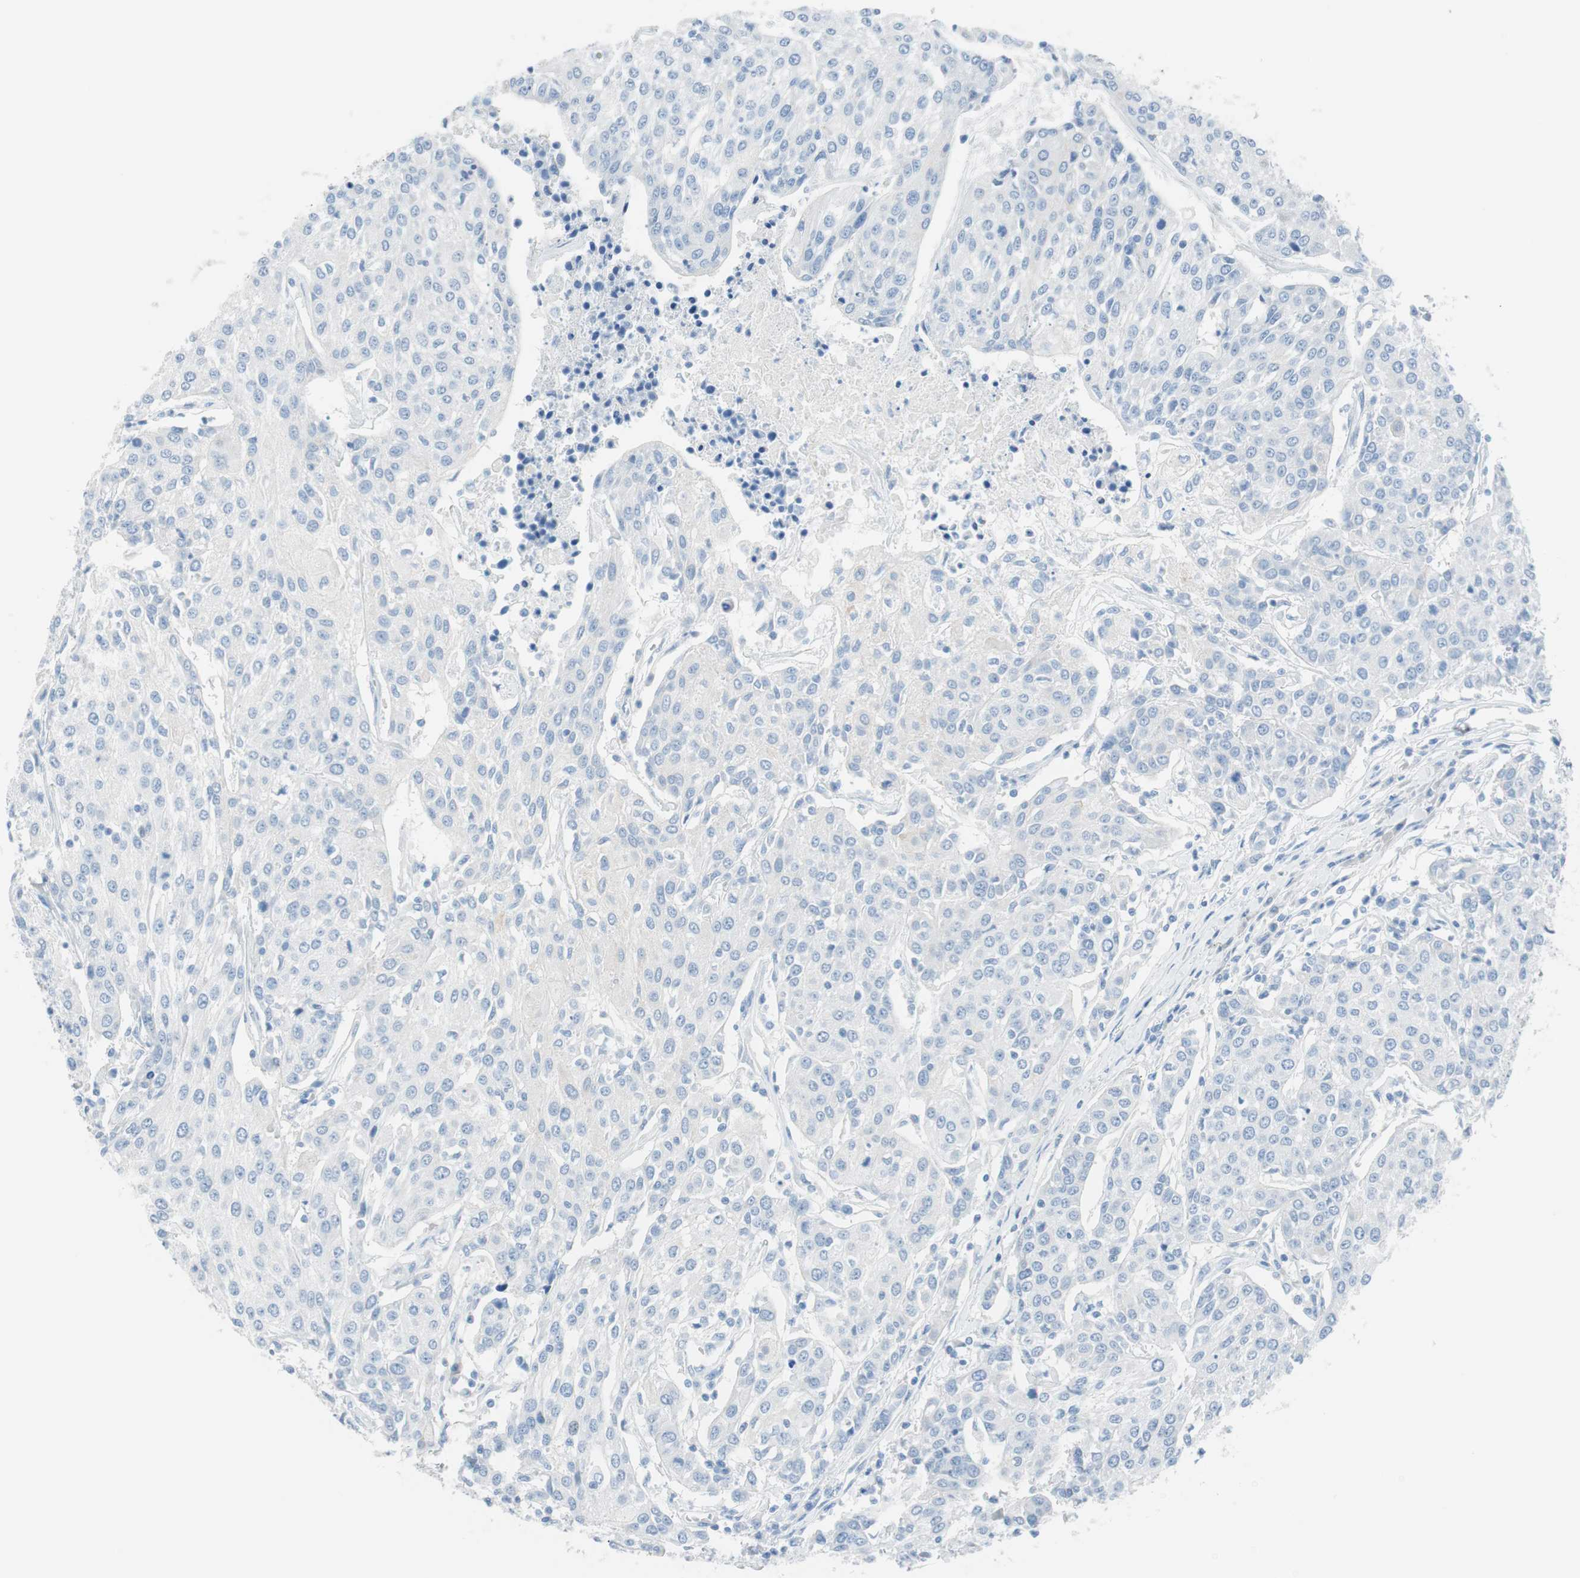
{"staining": {"intensity": "negative", "quantity": "none", "location": "none"}, "tissue": "urothelial cancer", "cell_type": "Tumor cells", "image_type": "cancer", "snomed": [{"axis": "morphology", "description": "Urothelial carcinoma, High grade"}, {"axis": "topography", "description": "Urinary bladder"}], "caption": "Urothelial cancer stained for a protein using immunohistochemistry reveals no positivity tumor cells.", "gene": "TNFRSF13C", "patient": {"sex": "female", "age": 85}}